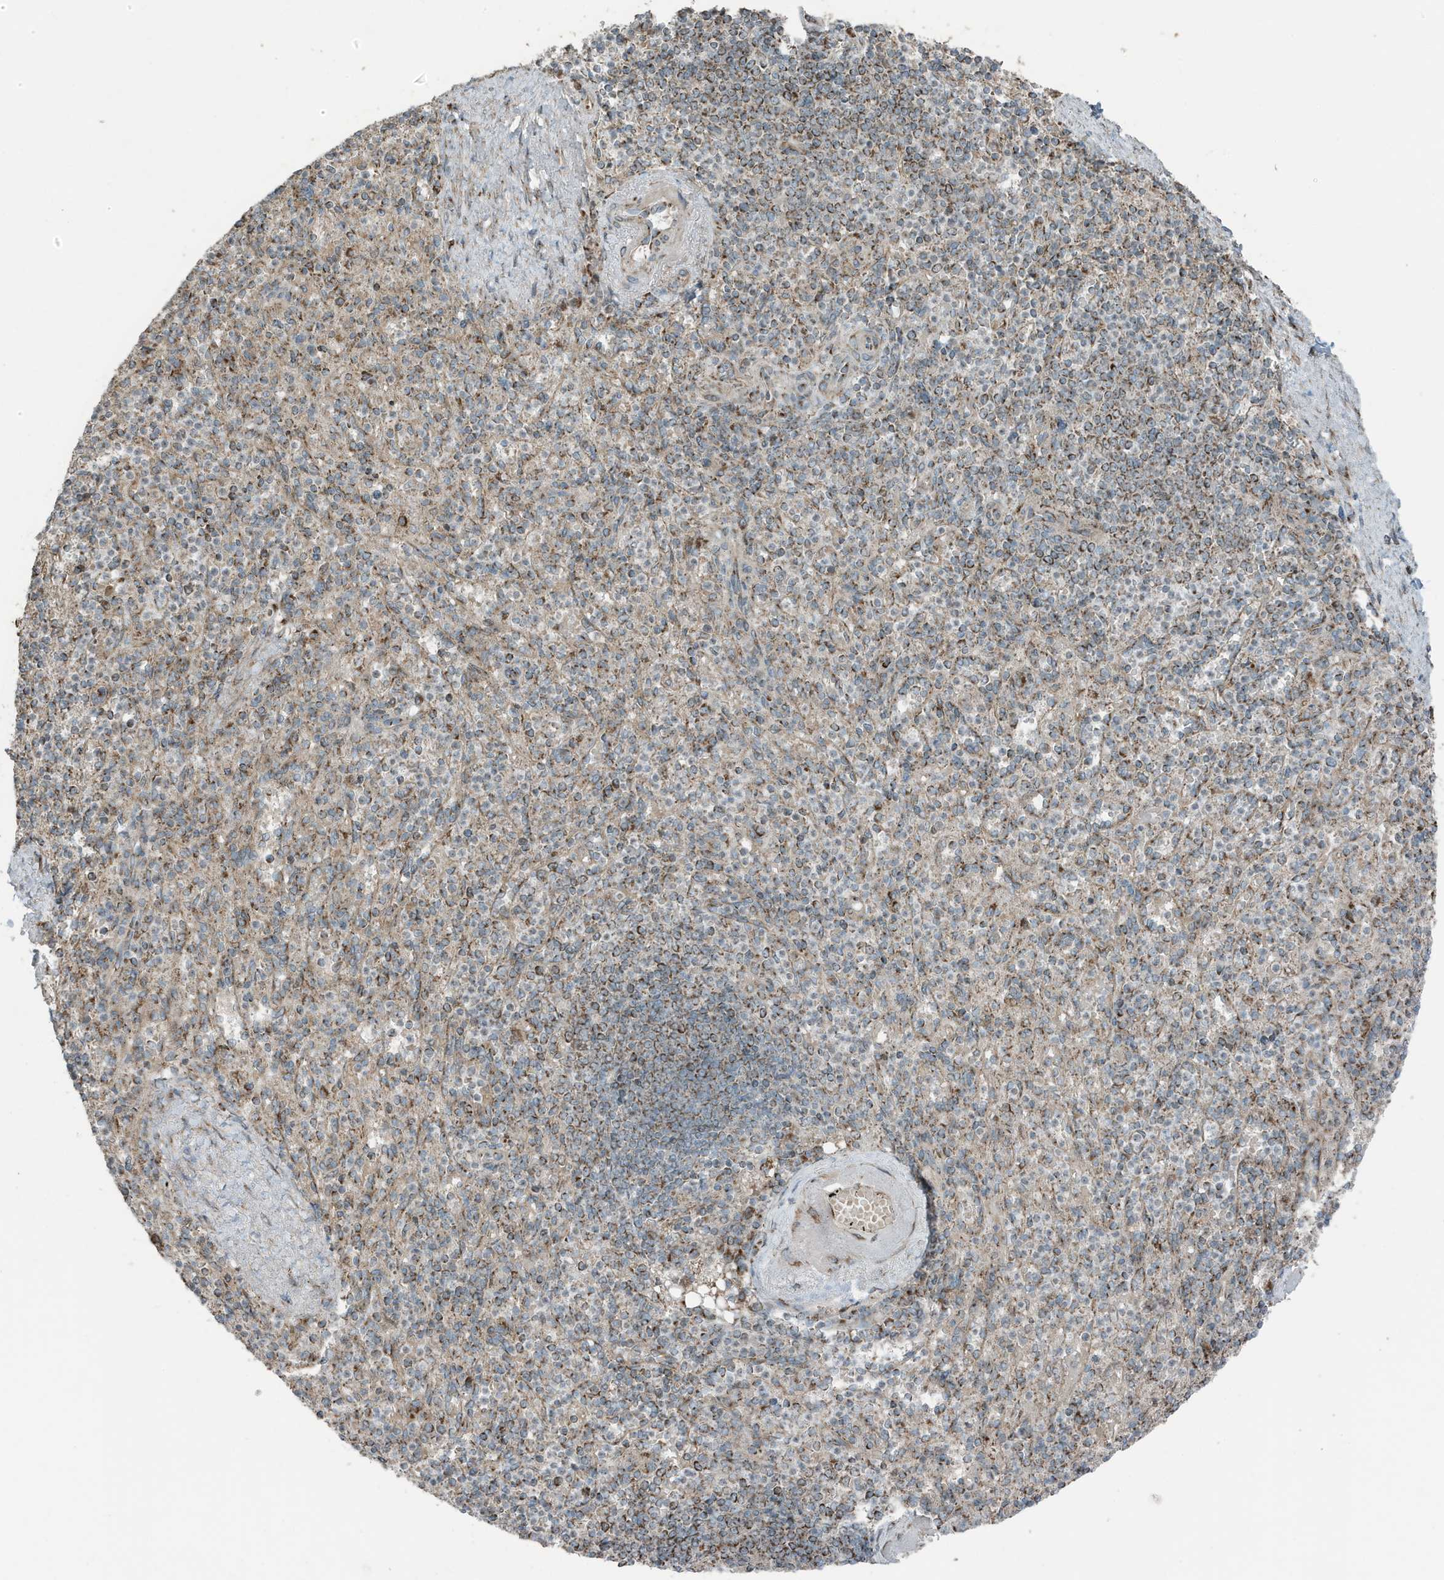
{"staining": {"intensity": "moderate", "quantity": "25%-75%", "location": "cytoplasmic/membranous"}, "tissue": "spleen", "cell_type": "Cells in red pulp", "image_type": "normal", "snomed": [{"axis": "morphology", "description": "Normal tissue, NOS"}, {"axis": "topography", "description": "Spleen"}], "caption": "Immunohistochemical staining of benign spleen shows 25%-75% levels of moderate cytoplasmic/membranous protein expression in about 25%-75% of cells in red pulp. (brown staining indicates protein expression, while blue staining denotes nuclei).", "gene": "GOLGA4", "patient": {"sex": "female", "age": 74}}